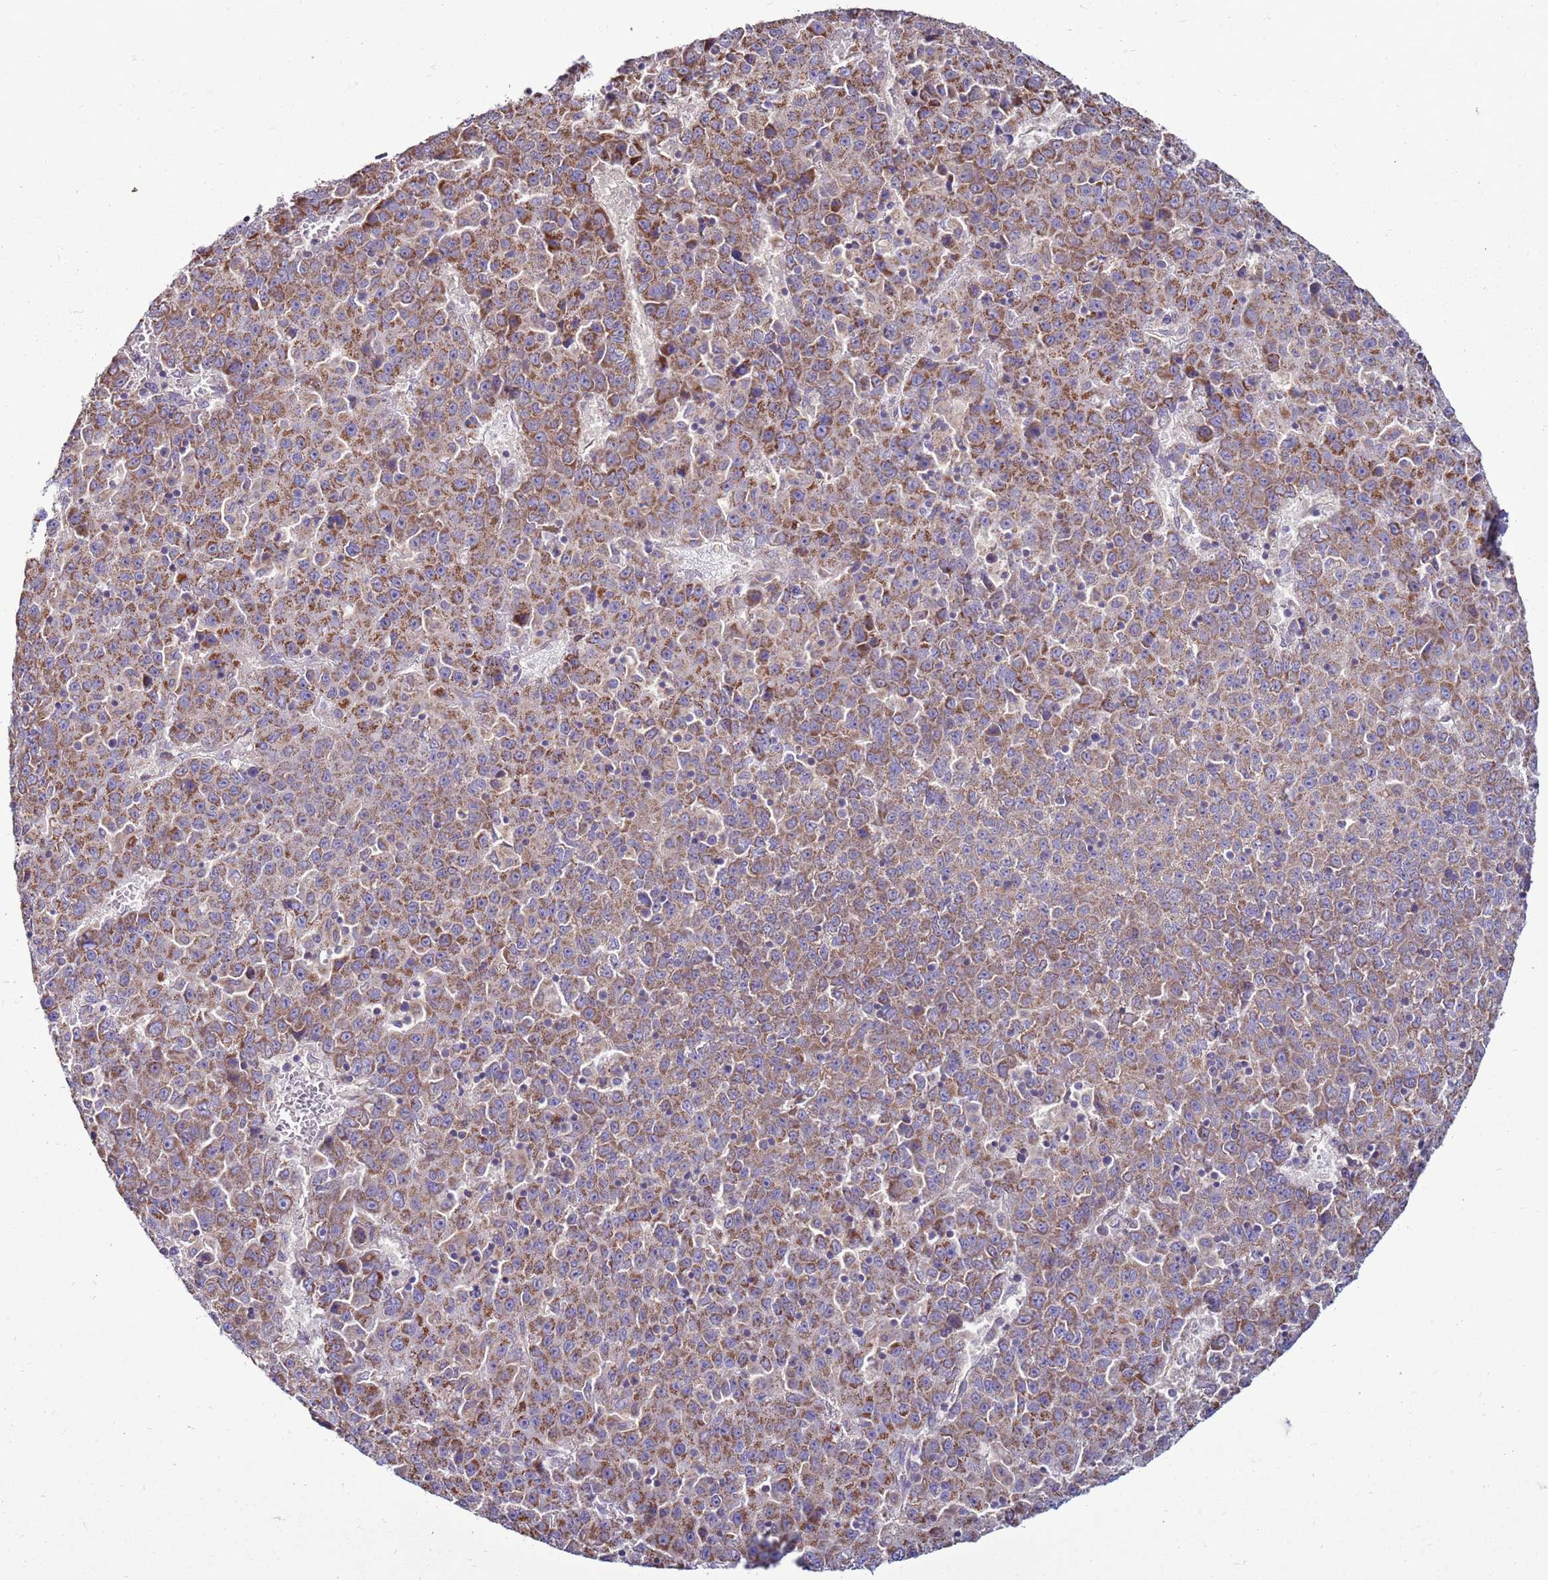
{"staining": {"intensity": "strong", "quantity": "25%-75%", "location": "cytoplasmic/membranous"}, "tissue": "liver cancer", "cell_type": "Tumor cells", "image_type": "cancer", "snomed": [{"axis": "morphology", "description": "Carcinoma, Hepatocellular, NOS"}, {"axis": "topography", "description": "Liver"}], "caption": "Hepatocellular carcinoma (liver) was stained to show a protein in brown. There is high levels of strong cytoplasmic/membranous staining in approximately 25%-75% of tumor cells.", "gene": "TRAPPC4", "patient": {"sex": "female", "age": 53}}